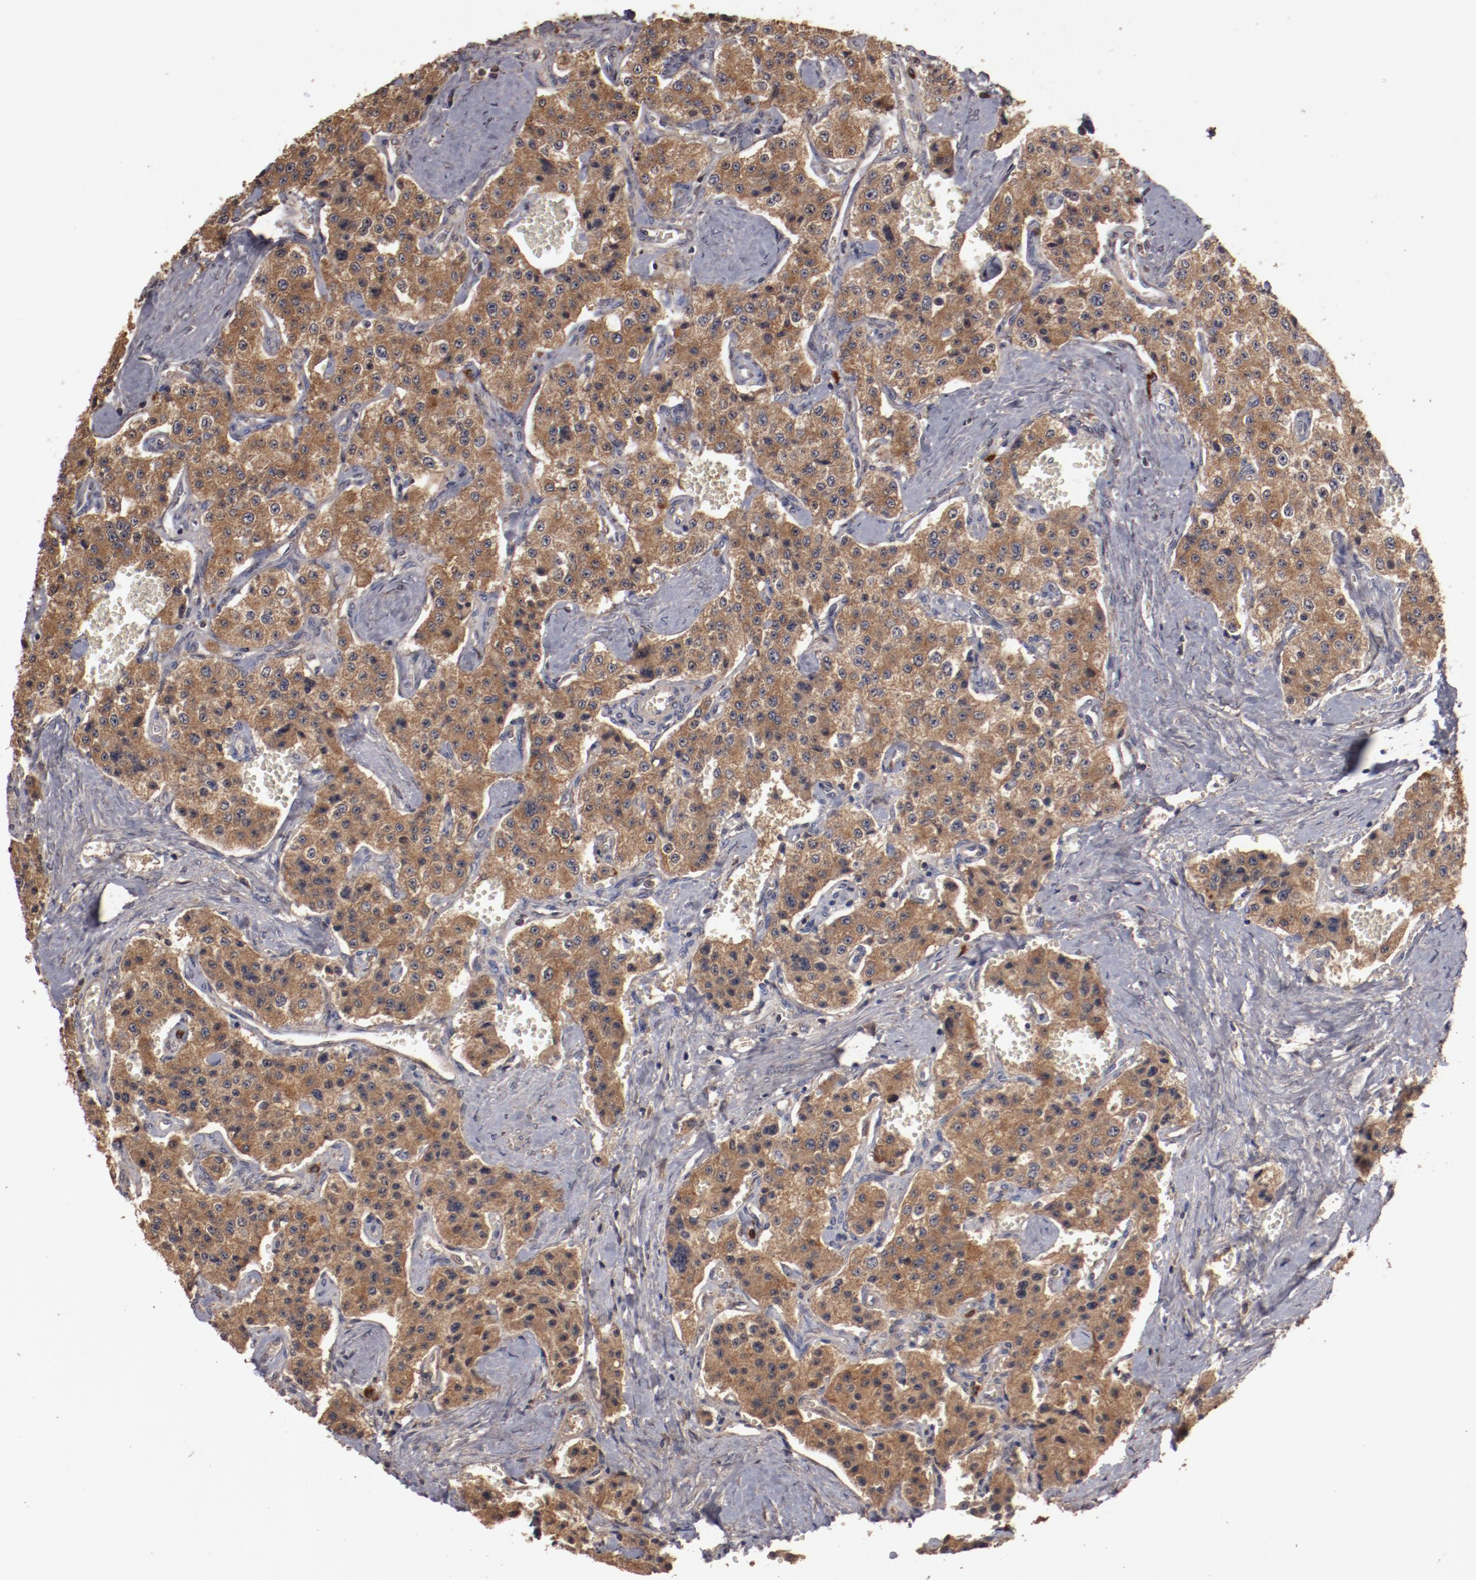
{"staining": {"intensity": "moderate", "quantity": ">75%", "location": "cytoplasmic/membranous"}, "tissue": "carcinoid", "cell_type": "Tumor cells", "image_type": "cancer", "snomed": [{"axis": "morphology", "description": "Carcinoid, malignant, NOS"}, {"axis": "topography", "description": "Small intestine"}], "caption": "This image shows carcinoid (malignant) stained with IHC to label a protein in brown. The cytoplasmic/membranous of tumor cells show moderate positivity for the protein. Nuclei are counter-stained blue.", "gene": "LRRC75B", "patient": {"sex": "male", "age": 52}}